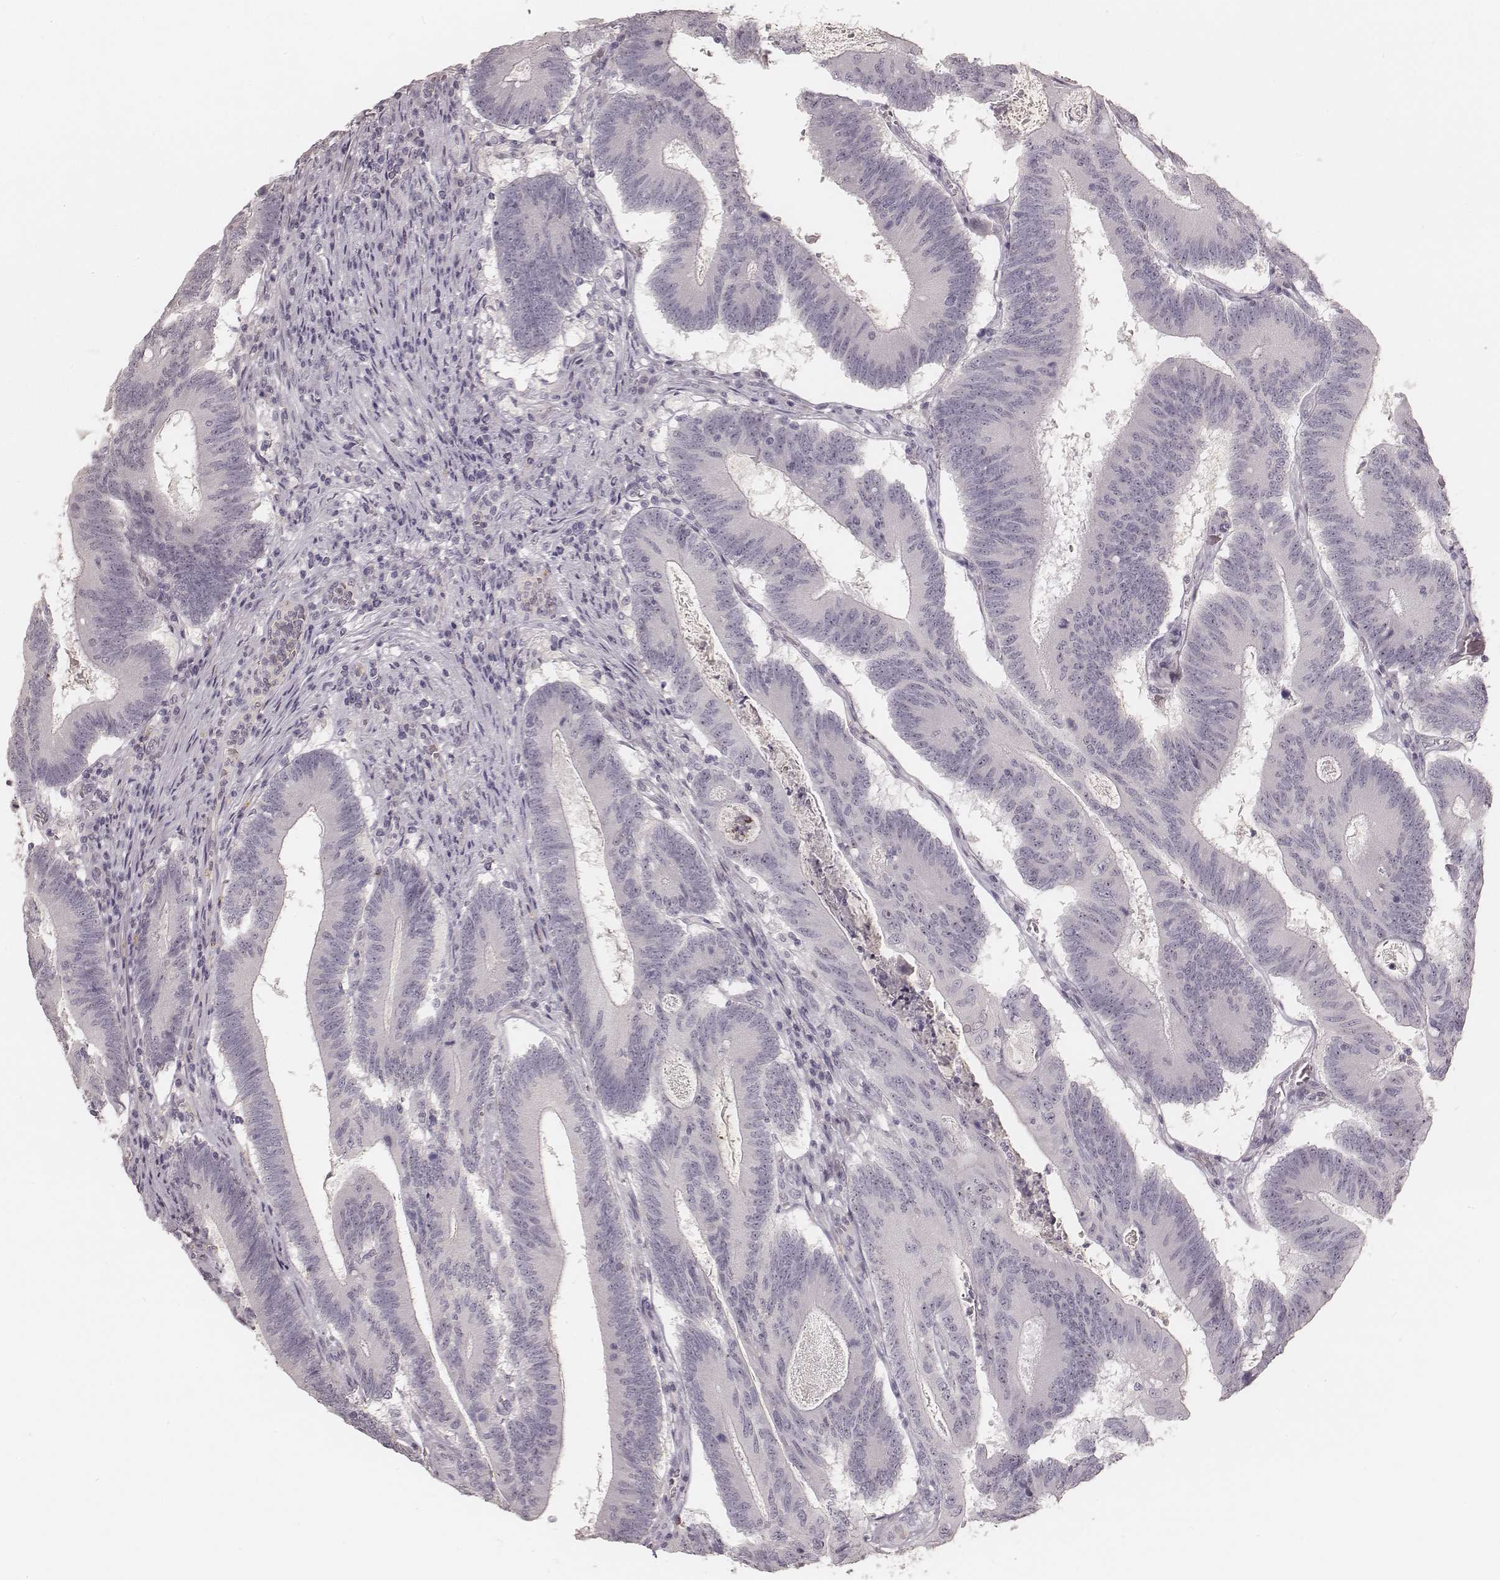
{"staining": {"intensity": "negative", "quantity": "none", "location": "none"}, "tissue": "colorectal cancer", "cell_type": "Tumor cells", "image_type": "cancer", "snomed": [{"axis": "morphology", "description": "Adenocarcinoma, NOS"}, {"axis": "topography", "description": "Colon"}], "caption": "IHC photomicrograph of human adenocarcinoma (colorectal) stained for a protein (brown), which reveals no positivity in tumor cells. The staining is performed using DAB (3,3'-diaminobenzidine) brown chromogen with nuclei counter-stained in using hematoxylin.", "gene": "MADCAM1", "patient": {"sex": "female", "age": 70}}